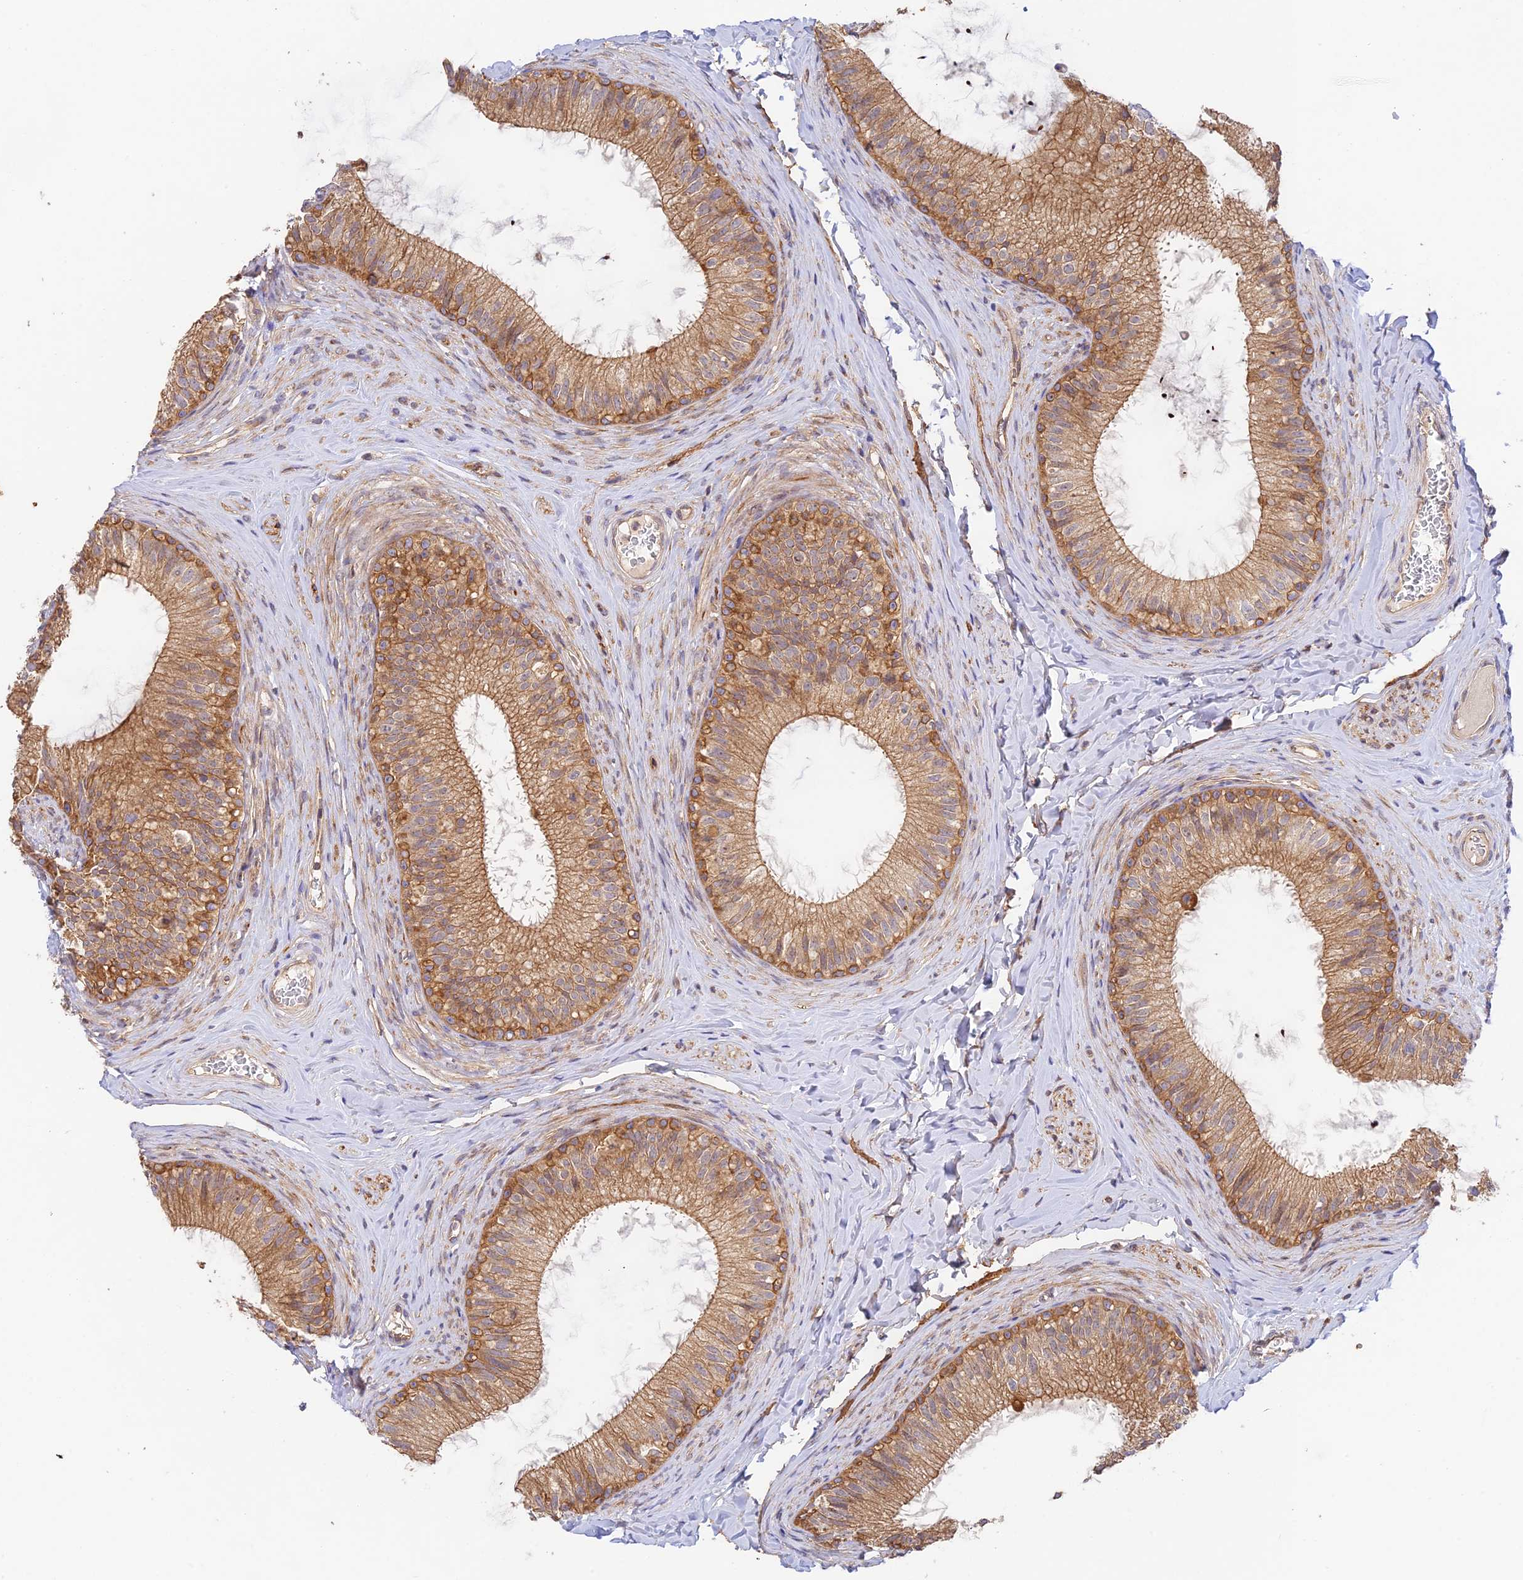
{"staining": {"intensity": "moderate", "quantity": ">75%", "location": "cytoplasmic/membranous"}, "tissue": "epididymis", "cell_type": "Glandular cells", "image_type": "normal", "snomed": [{"axis": "morphology", "description": "Normal tissue, NOS"}, {"axis": "topography", "description": "Epididymis"}], "caption": "Brown immunohistochemical staining in unremarkable epididymis shows moderate cytoplasmic/membranous staining in about >75% of glandular cells. (brown staining indicates protein expression, while blue staining denotes nuclei).", "gene": "MYO9A", "patient": {"sex": "male", "age": 34}}